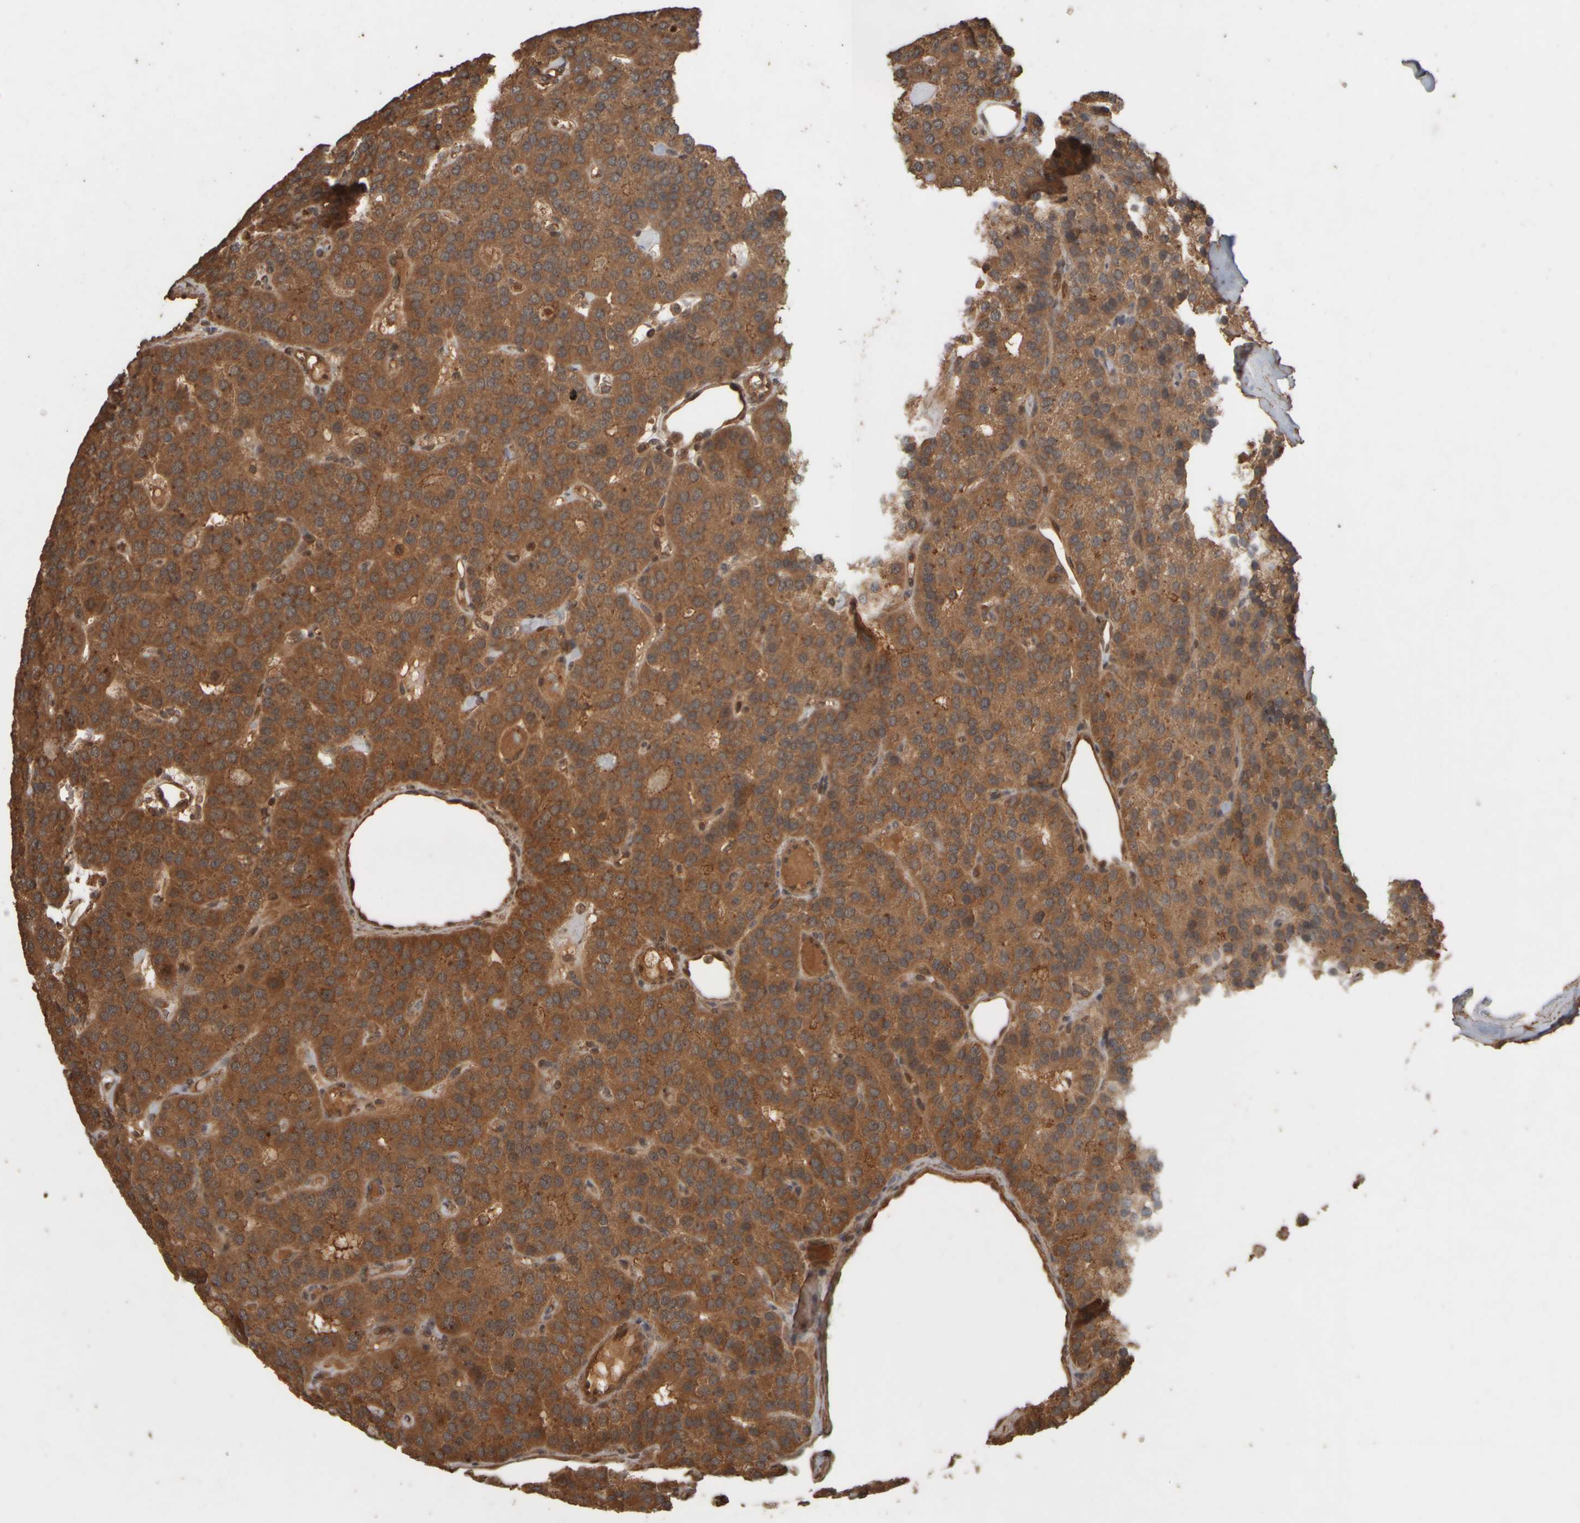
{"staining": {"intensity": "moderate", "quantity": ">75%", "location": "cytoplasmic/membranous,nuclear"}, "tissue": "parathyroid gland", "cell_type": "Glandular cells", "image_type": "normal", "snomed": [{"axis": "morphology", "description": "Normal tissue, NOS"}, {"axis": "morphology", "description": "Adenoma, NOS"}, {"axis": "topography", "description": "Parathyroid gland"}], "caption": "High-power microscopy captured an immunohistochemistry (IHC) image of unremarkable parathyroid gland, revealing moderate cytoplasmic/membranous,nuclear positivity in approximately >75% of glandular cells. The protein is shown in brown color, while the nuclei are stained blue.", "gene": "SPHK1", "patient": {"sex": "female", "age": 86}}